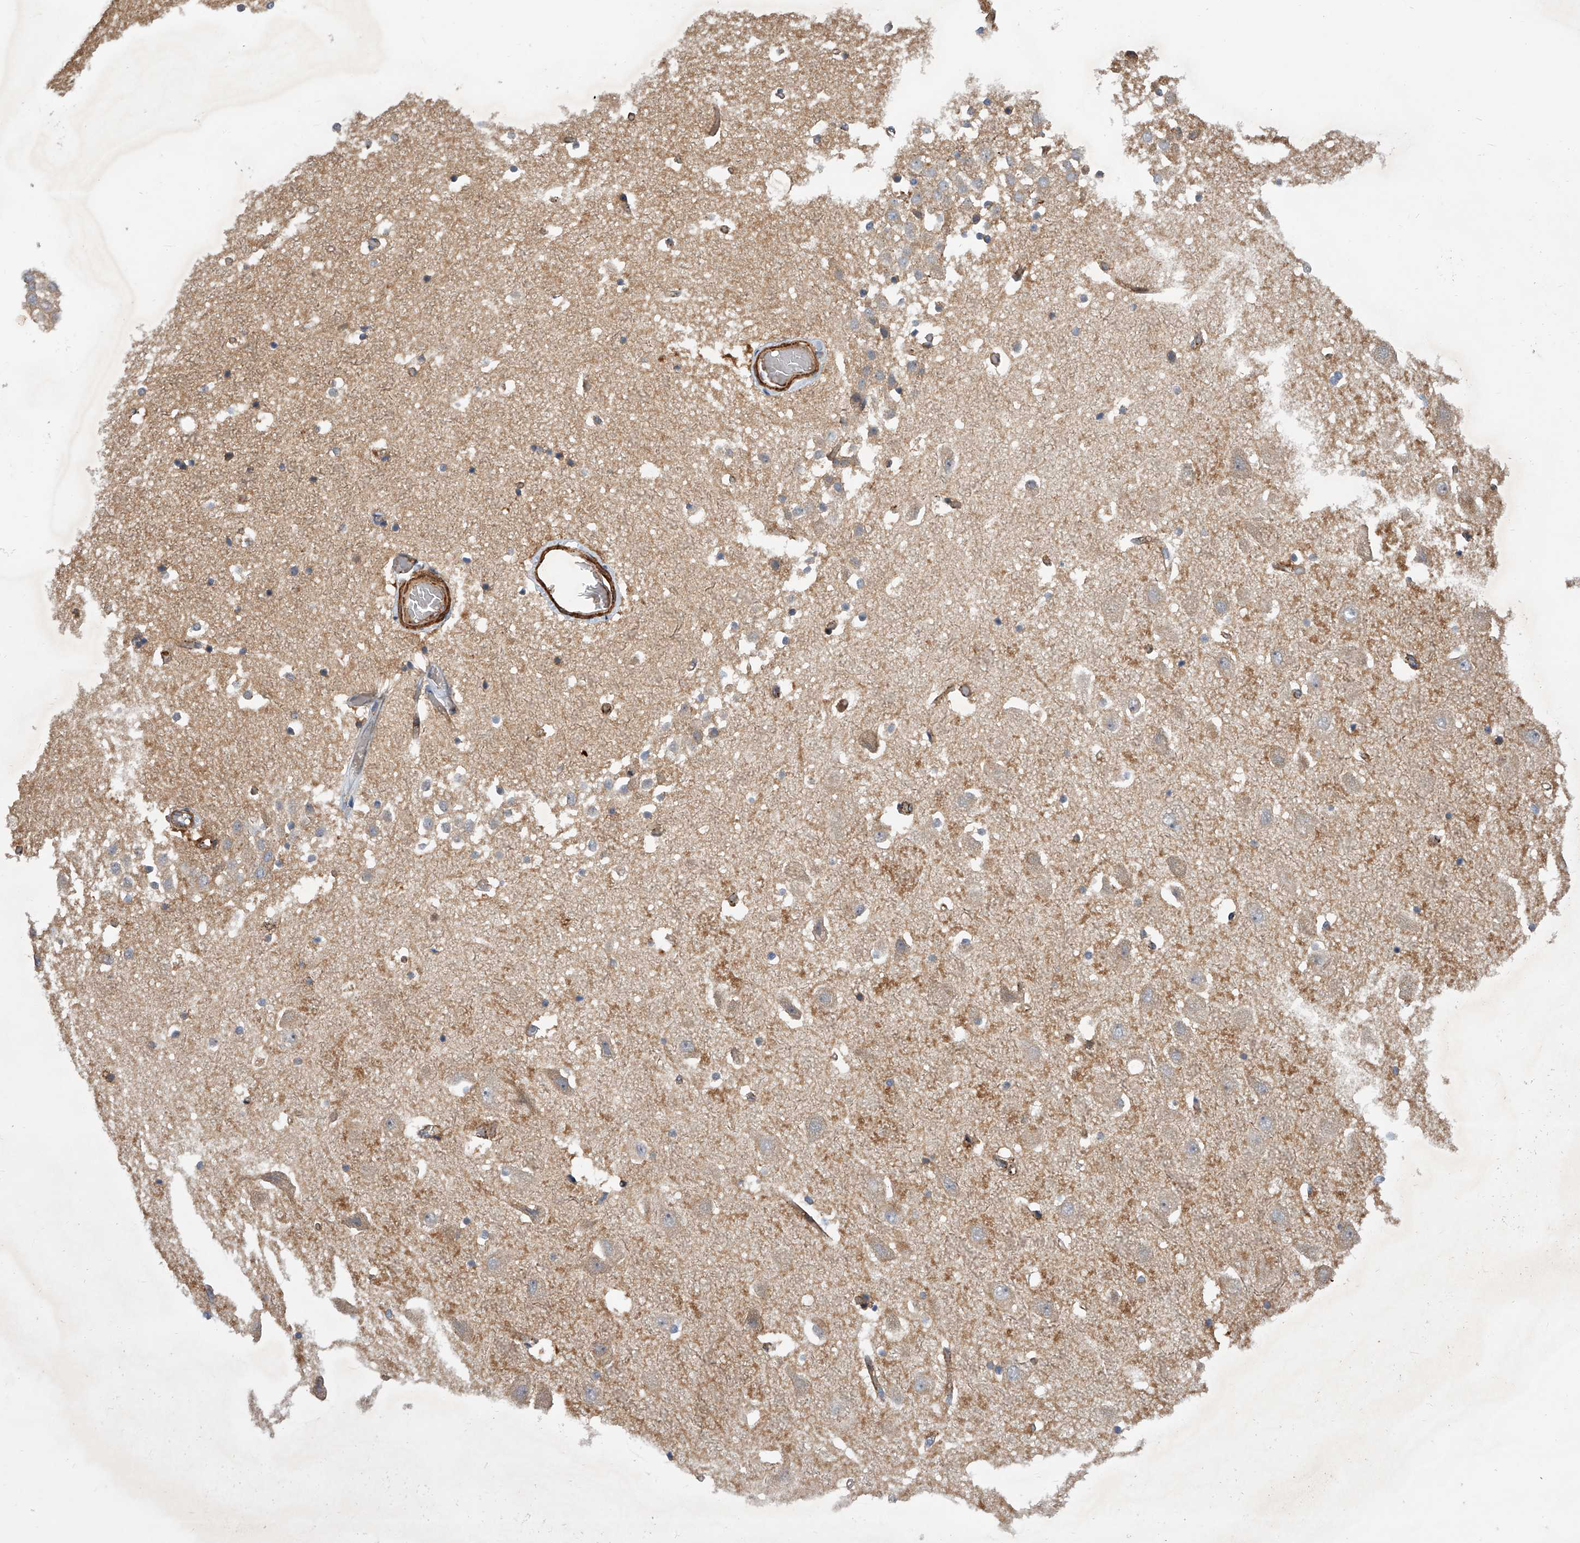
{"staining": {"intensity": "weak", "quantity": "<25%", "location": "cytoplasmic/membranous"}, "tissue": "hippocampus", "cell_type": "Glial cells", "image_type": "normal", "snomed": [{"axis": "morphology", "description": "Normal tissue, NOS"}, {"axis": "topography", "description": "Hippocampus"}], "caption": "Immunohistochemistry photomicrograph of normal hippocampus: human hippocampus stained with DAB shows no significant protein expression in glial cells. (Immunohistochemistry, brightfield microscopy, high magnification).", "gene": "PDSS2", "patient": {"sex": "female", "age": 52}}